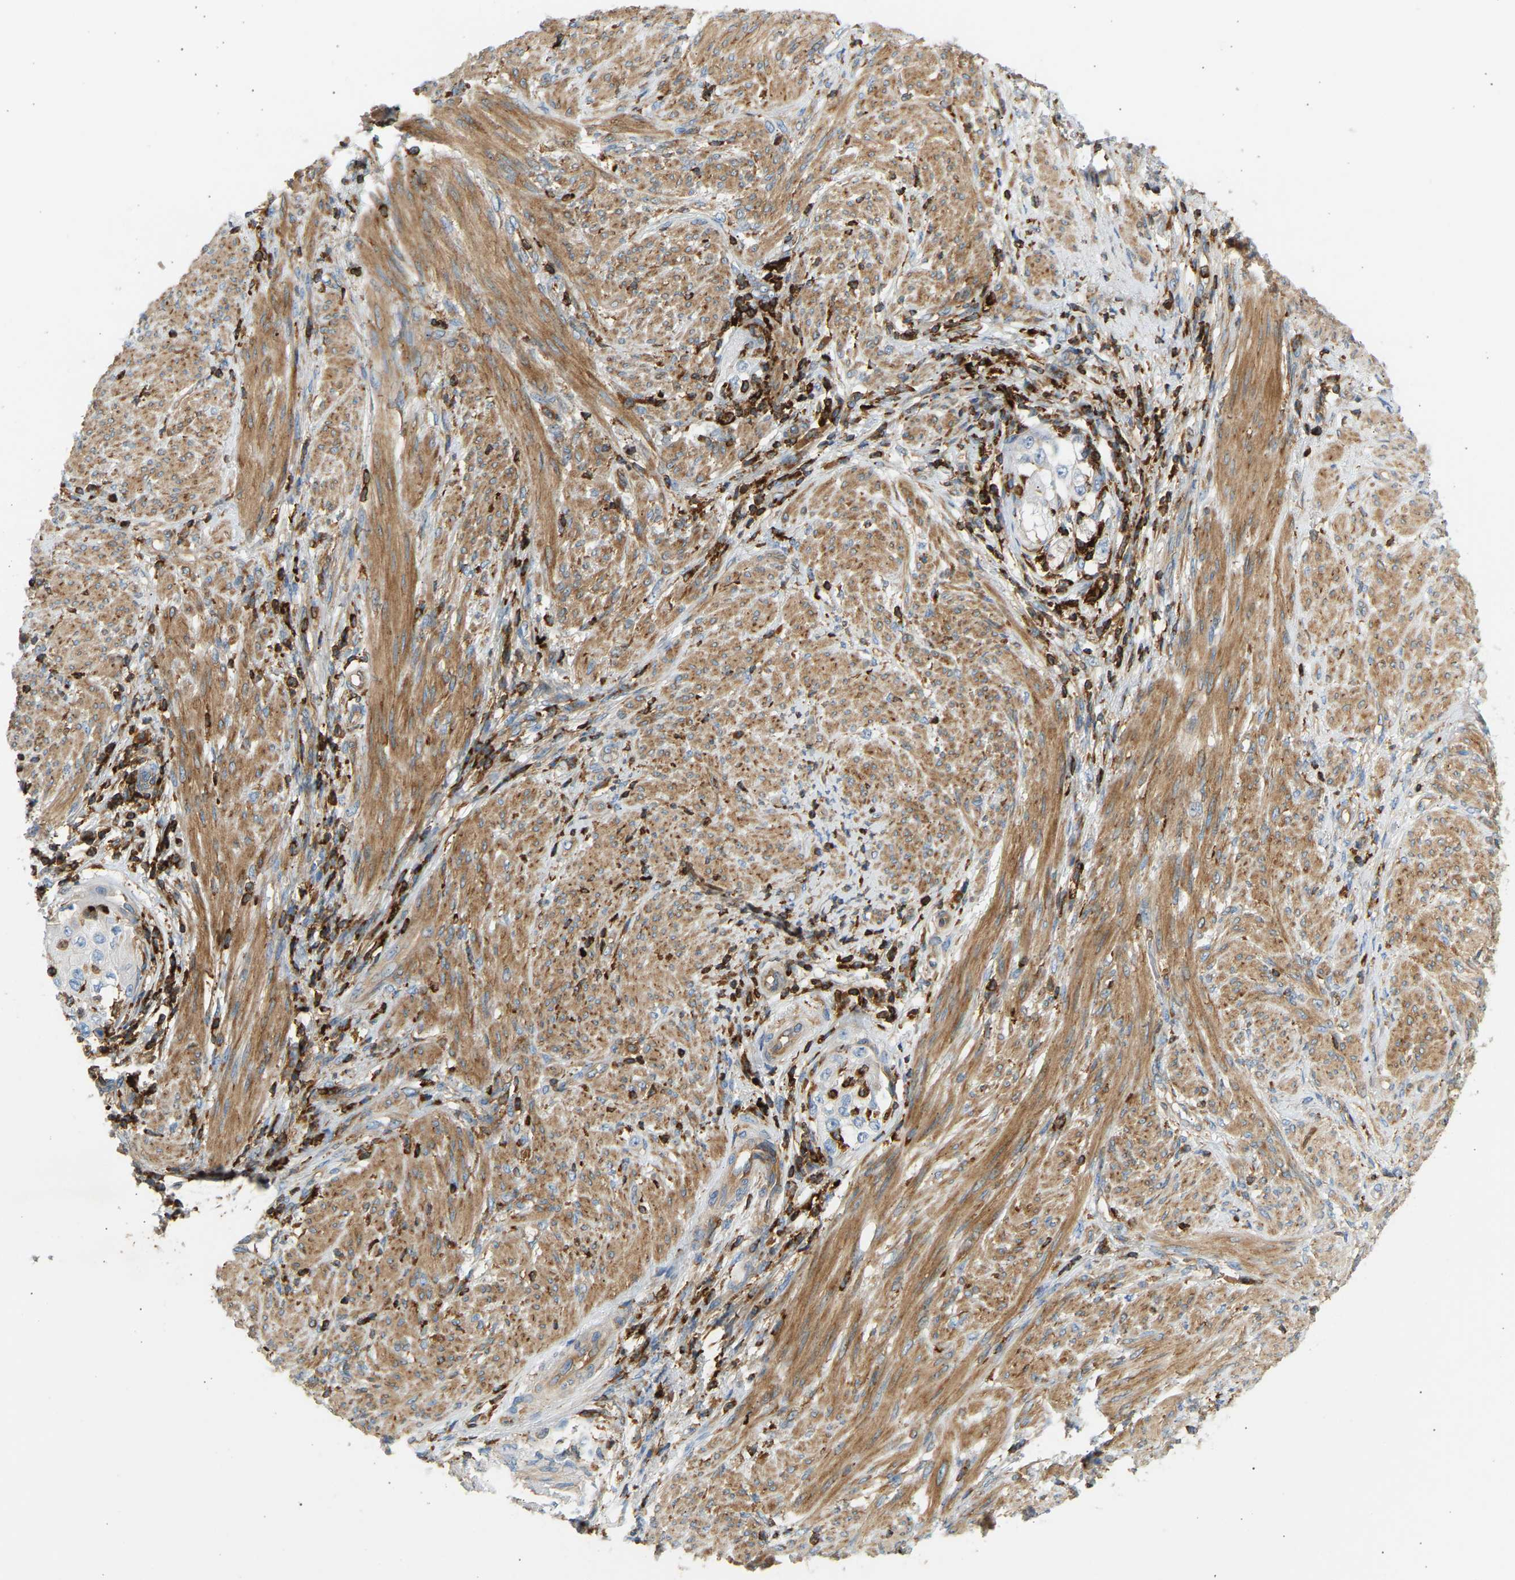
{"staining": {"intensity": "negative", "quantity": "none", "location": "none"}, "tissue": "endometrial cancer", "cell_type": "Tumor cells", "image_type": "cancer", "snomed": [{"axis": "morphology", "description": "Adenocarcinoma, NOS"}, {"axis": "topography", "description": "Endometrium"}], "caption": "DAB (3,3'-diaminobenzidine) immunohistochemical staining of human adenocarcinoma (endometrial) displays no significant positivity in tumor cells.", "gene": "FNBP1", "patient": {"sex": "female", "age": 85}}